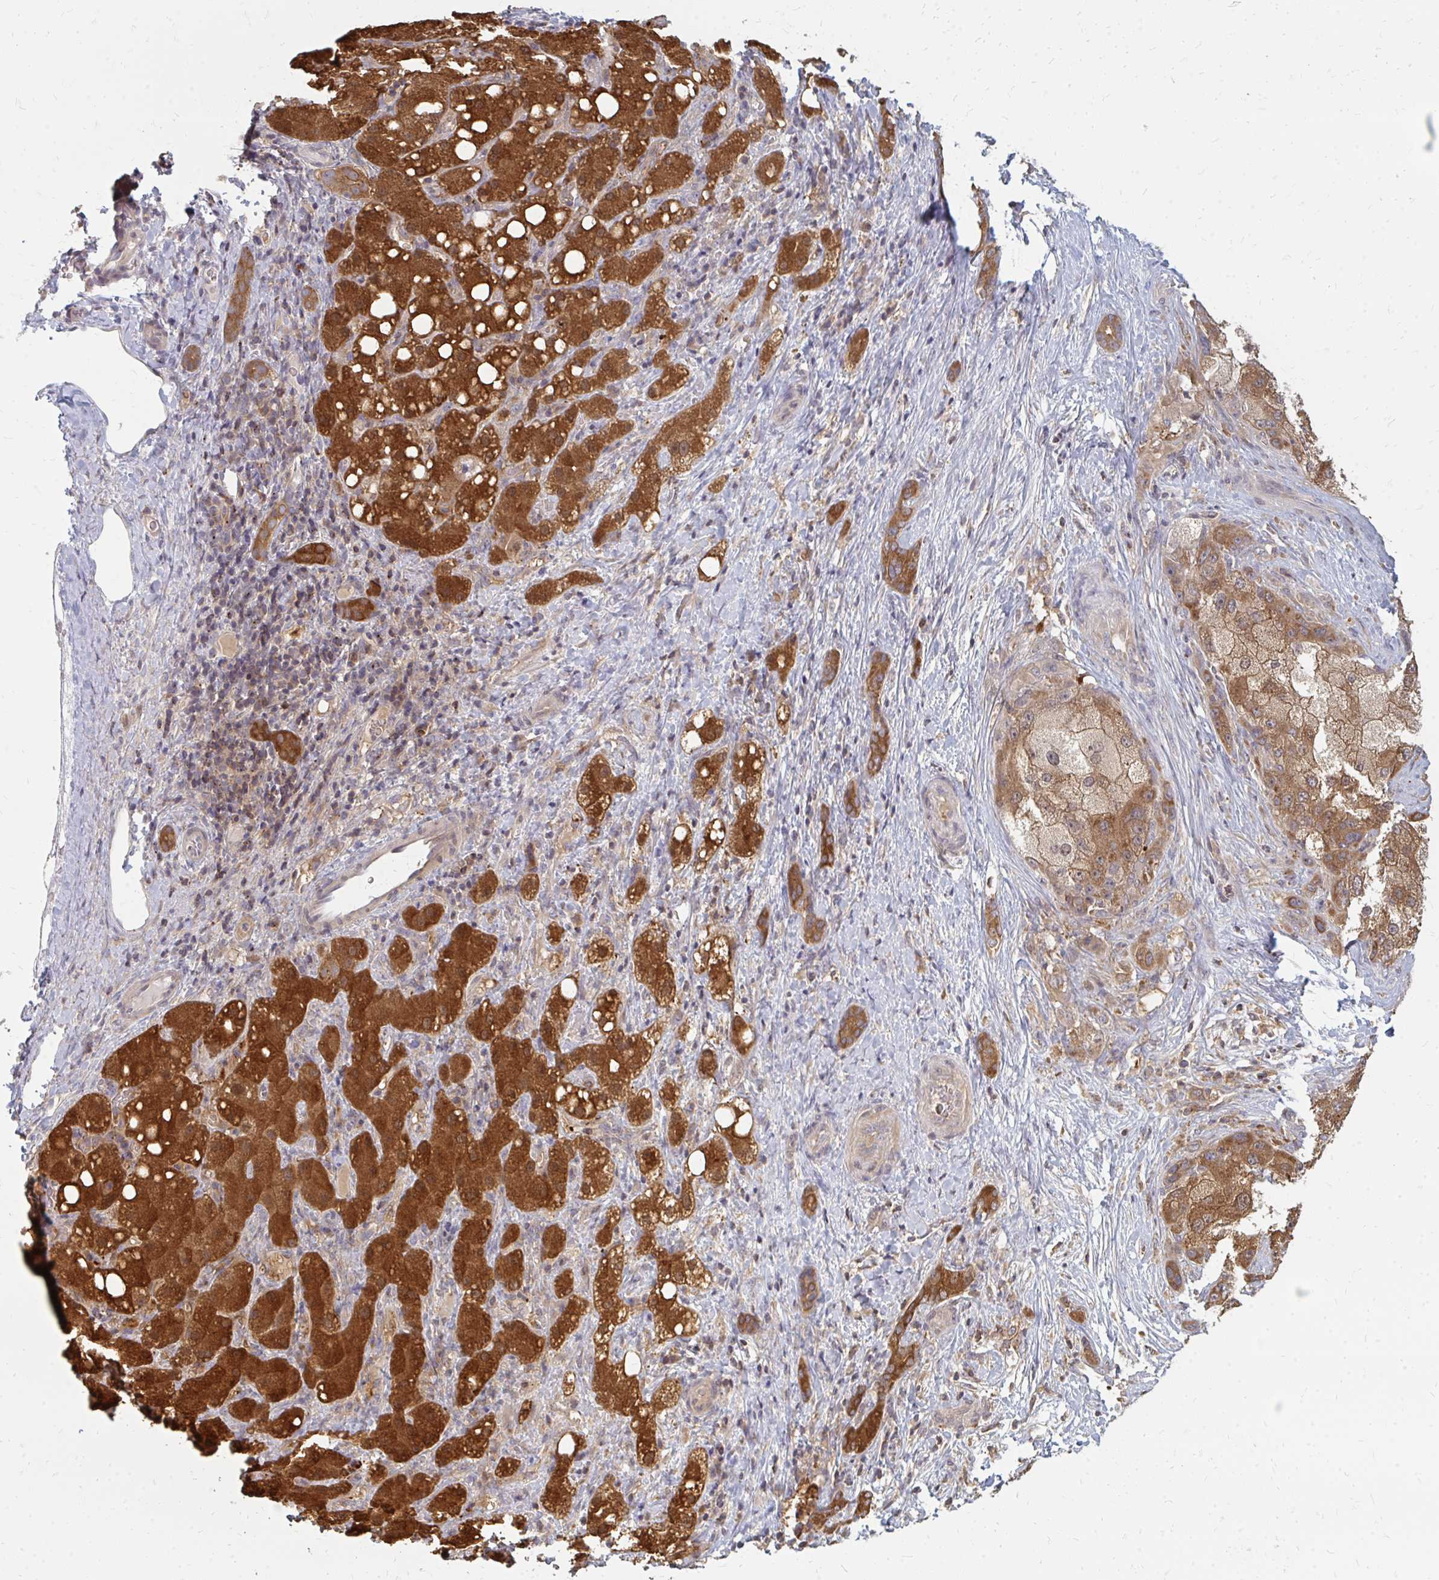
{"staining": {"intensity": "moderate", "quantity": ">75%", "location": "cytoplasmic/membranous,nuclear"}, "tissue": "liver cancer", "cell_type": "Tumor cells", "image_type": "cancer", "snomed": [{"axis": "morphology", "description": "Carcinoma, Hepatocellular, NOS"}, {"axis": "topography", "description": "Liver"}], "caption": "Immunohistochemistry (DAB) staining of hepatocellular carcinoma (liver) exhibits moderate cytoplasmic/membranous and nuclear protein positivity in about >75% of tumor cells.", "gene": "ZNF285", "patient": {"sex": "male", "age": 67}}